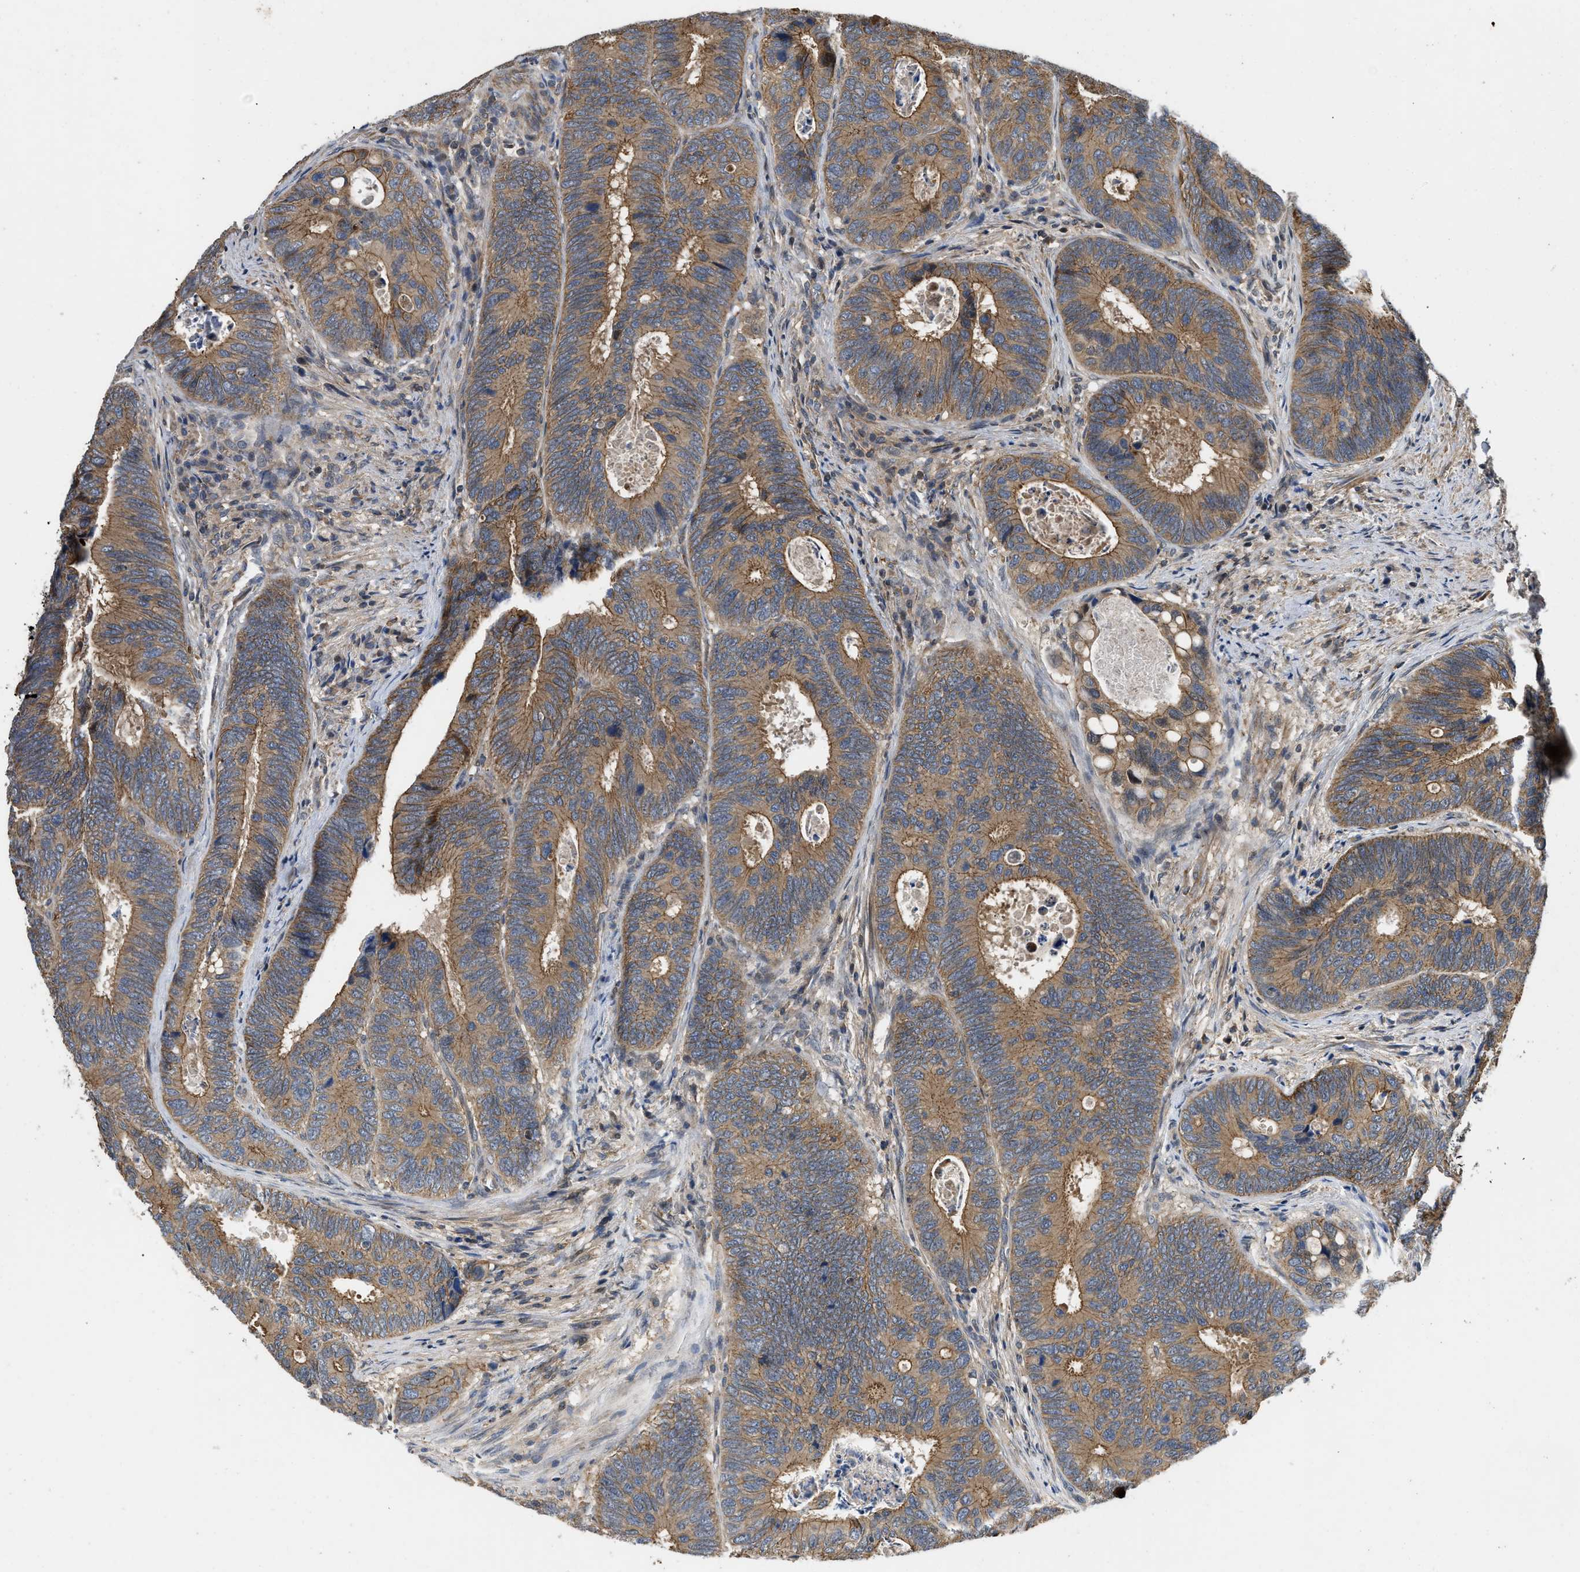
{"staining": {"intensity": "moderate", "quantity": ">75%", "location": "cytoplasmic/membranous"}, "tissue": "colorectal cancer", "cell_type": "Tumor cells", "image_type": "cancer", "snomed": [{"axis": "morphology", "description": "Inflammation, NOS"}, {"axis": "morphology", "description": "Adenocarcinoma, NOS"}, {"axis": "topography", "description": "Colon"}], "caption": "Protein positivity by immunohistochemistry (IHC) reveals moderate cytoplasmic/membranous staining in about >75% of tumor cells in colorectal cancer.", "gene": "PRDM14", "patient": {"sex": "male", "age": 72}}